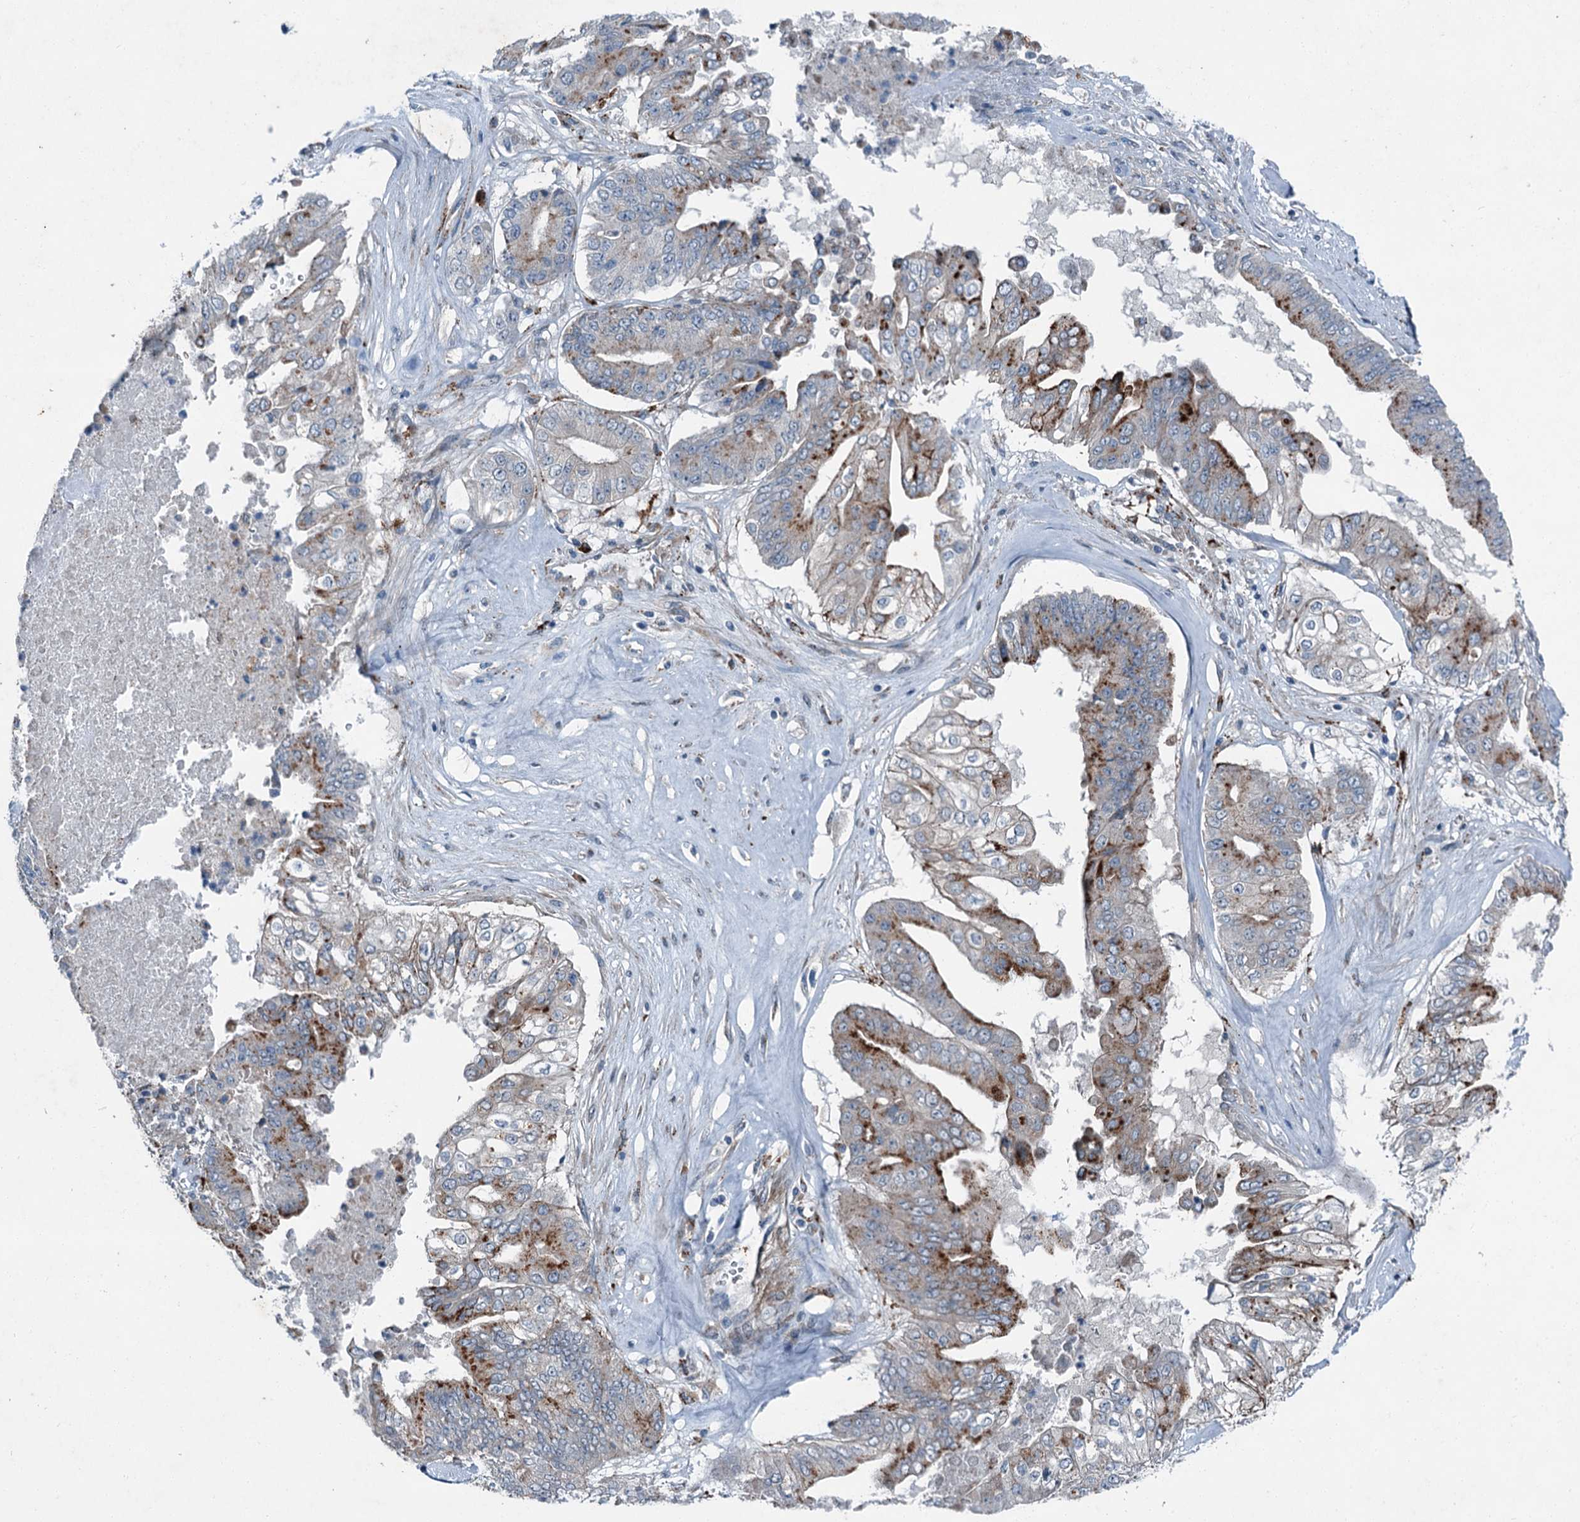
{"staining": {"intensity": "strong", "quantity": "<25%", "location": "cytoplasmic/membranous"}, "tissue": "pancreatic cancer", "cell_type": "Tumor cells", "image_type": "cancer", "snomed": [{"axis": "morphology", "description": "Adenocarcinoma, NOS"}, {"axis": "topography", "description": "Pancreas"}], "caption": "A brown stain labels strong cytoplasmic/membranous staining of a protein in pancreatic adenocarcinoma tumor cells.", "gene": "AXL", "patient": {"sex": "female", "age": 77}}